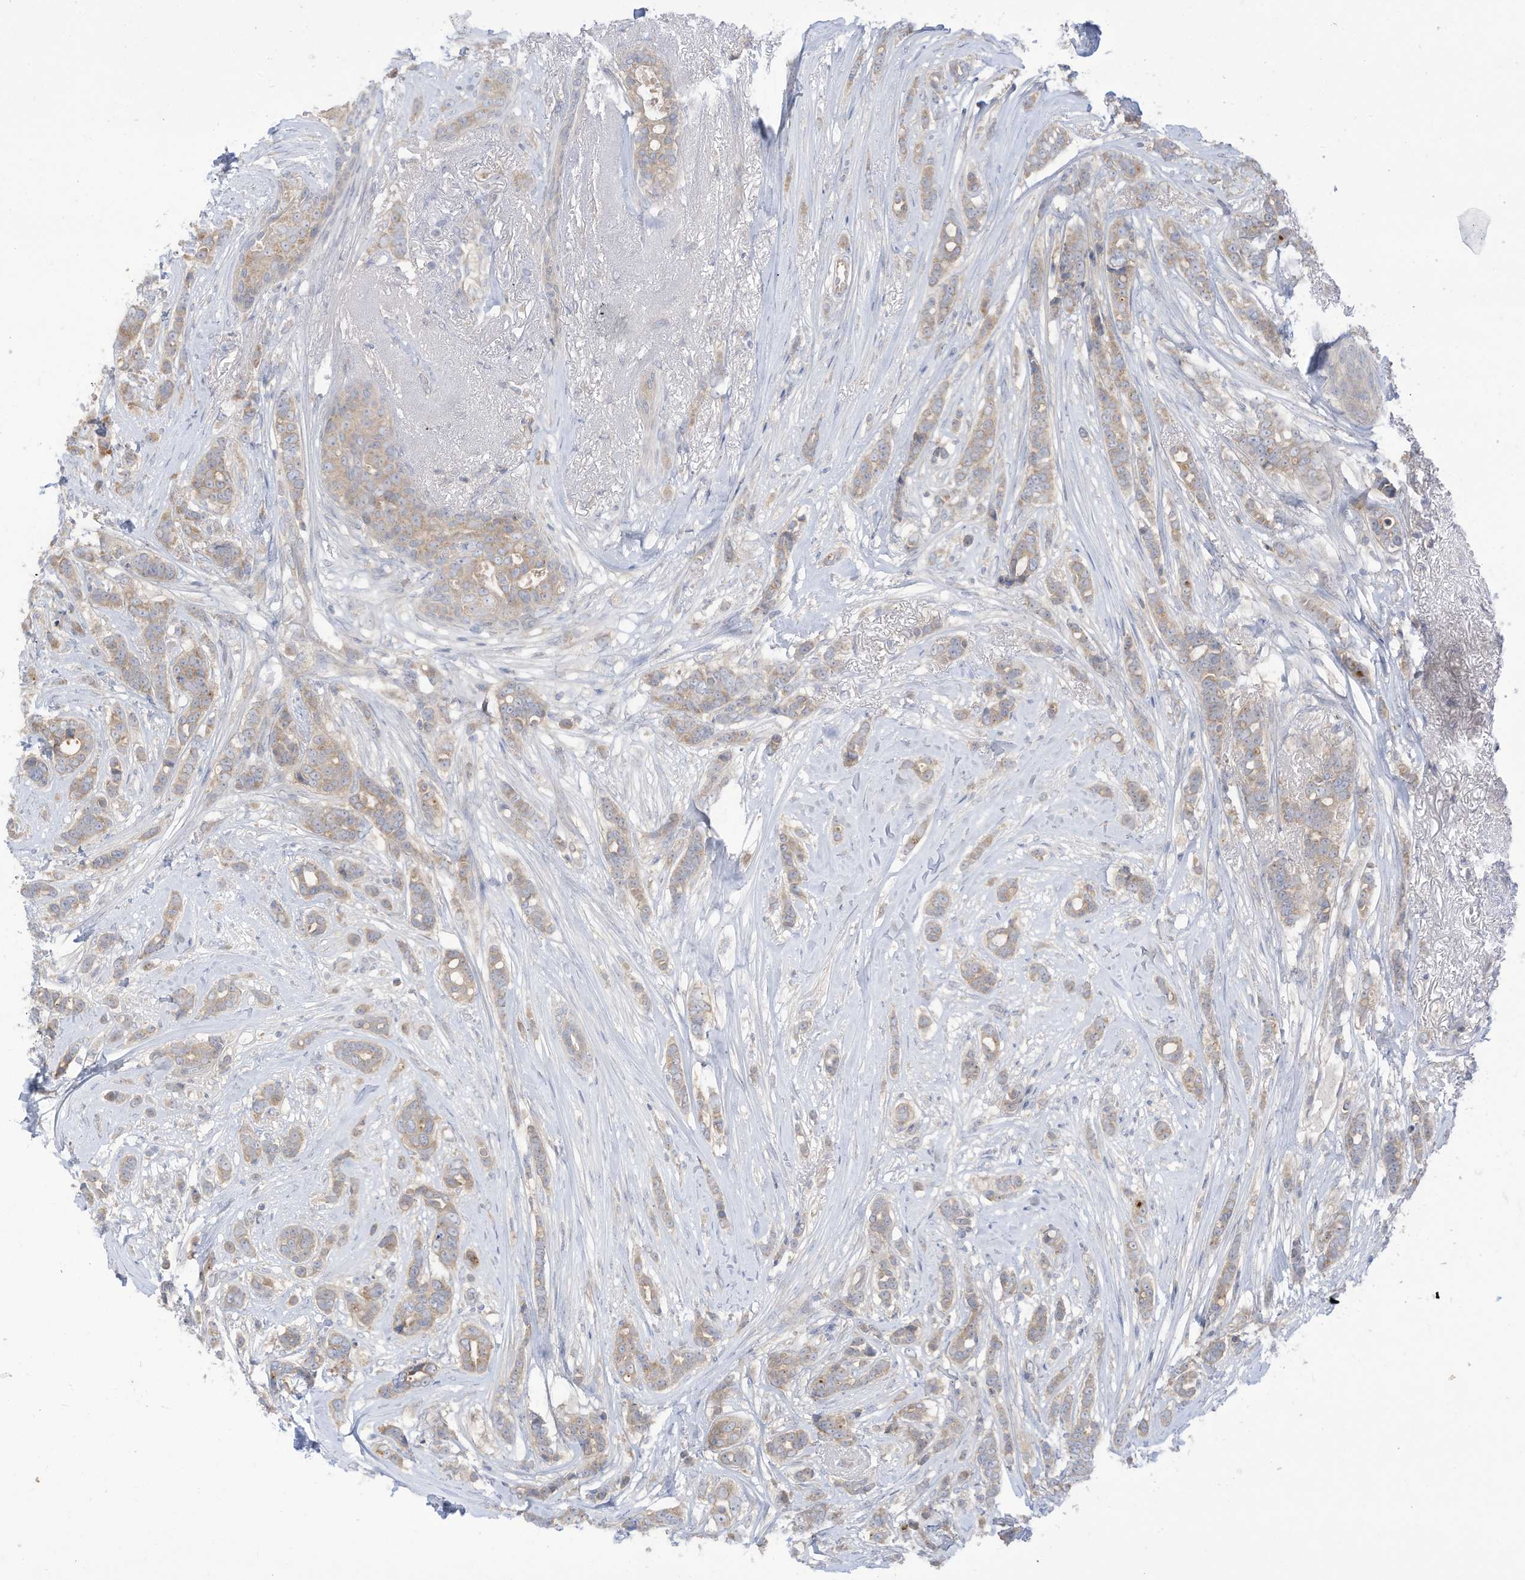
{"staining": {"intensity": "weak", "quantity": "<25%", "location": "cytoplasmic/membranous"}, "tissue": "breast cancer", "cell_type": "Tumor cells", "image_type": "cancer", "snomed": [{"axis": "morphology", "description": "Lobular carcinoma"}, {"axis": "topography", "description": "Breast"}], "caption": "Image shows no significant protein staining in tumor cells of breast cancer (lobular carcinoma).", "gene": "LRRN2", "patient": {"sex": "female", "age": 51}}